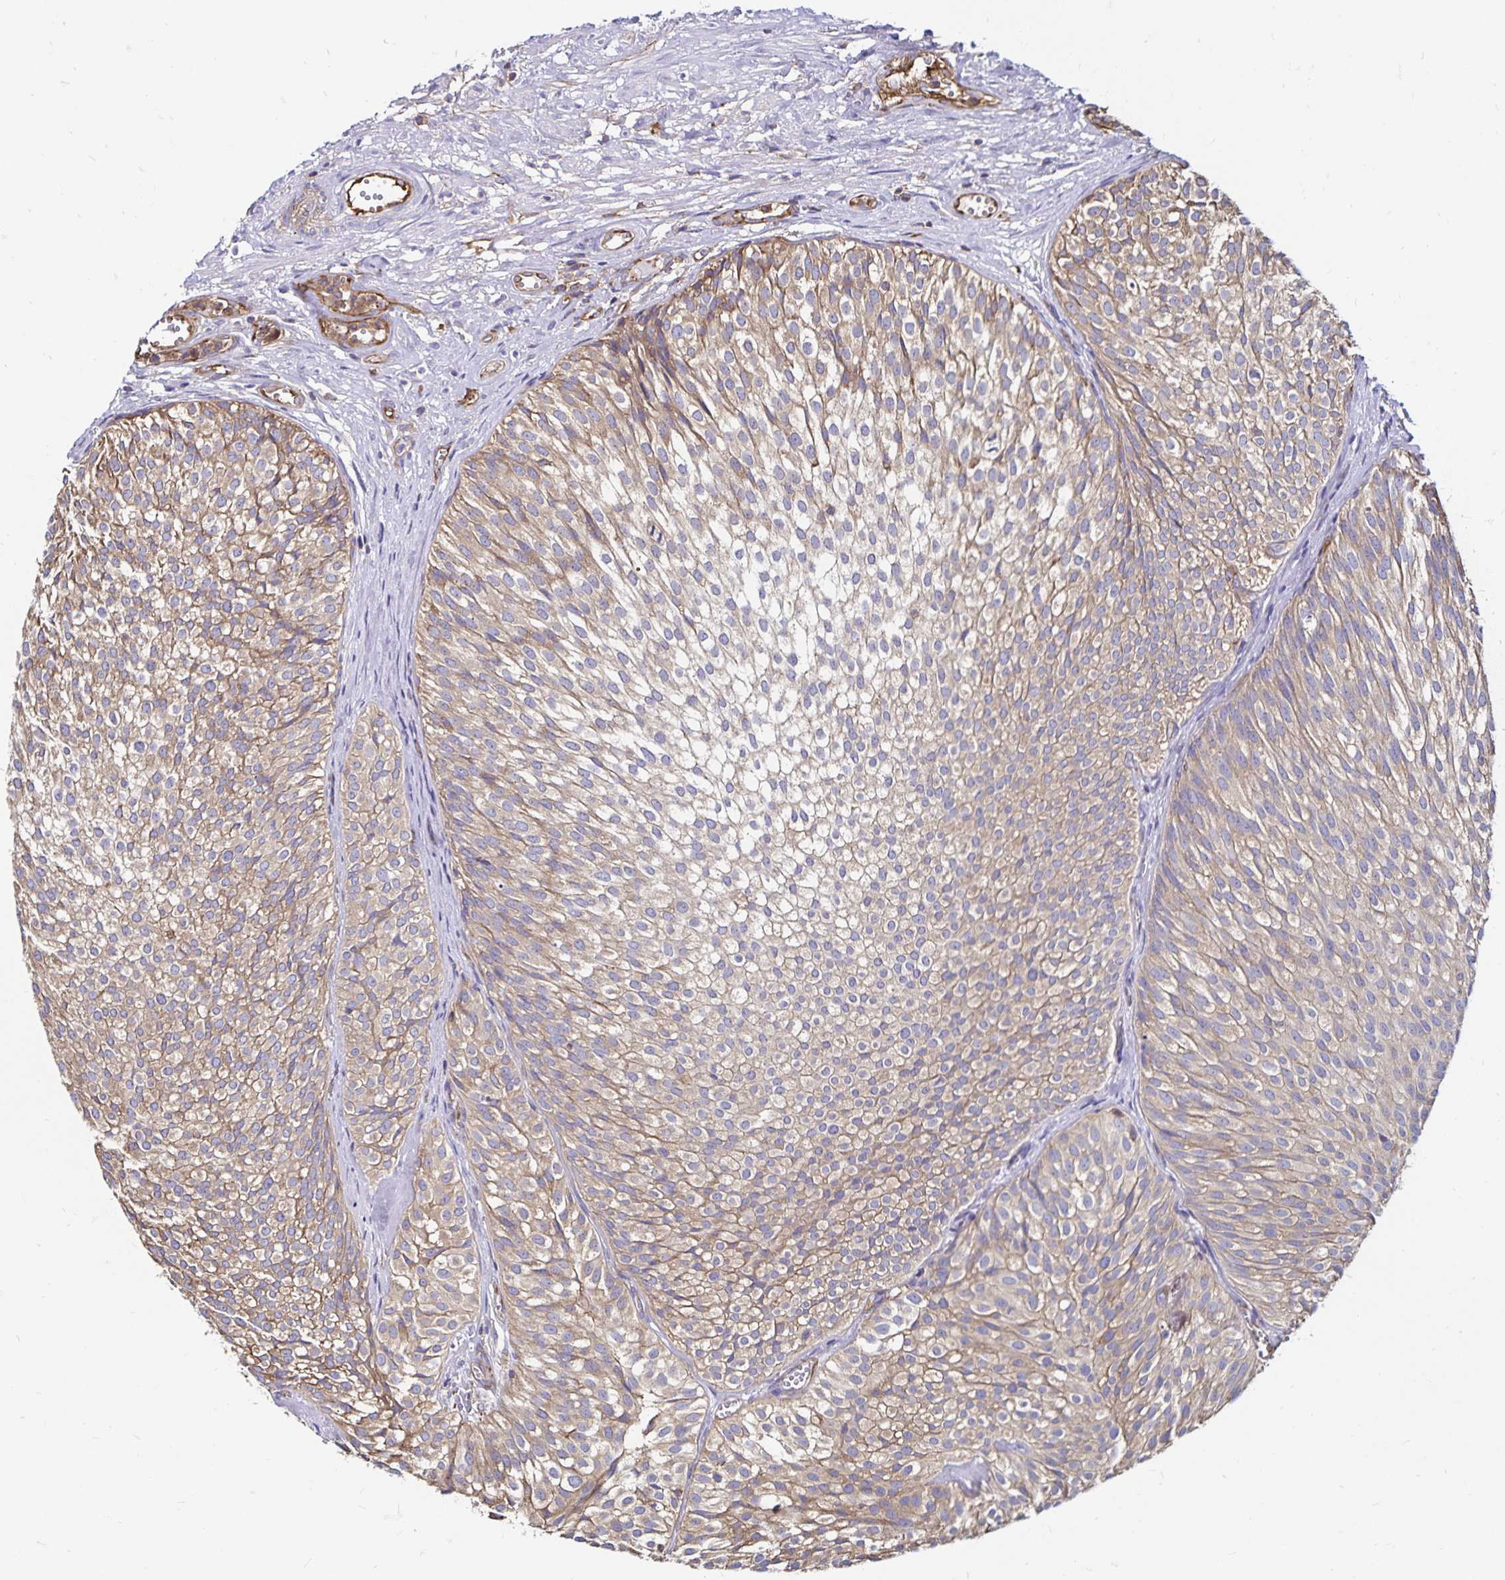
{"staining": {"intensity": "weak", "quantity": ">75%", "location": "cytoplasmic/membranous"}, "tissue": "urothelial cancer", "cell_type": "Tumor cells", "image_type": "cancer", "snomed": [{"axis": "morphology", "description": "Urothelial carcinoma, Low grade"}, {"axis": "topography", "description": "Urinary bladder"}], "caption": "This is a micrograph of IHC staining of urothelial cancer, which shows weak staining in the cytoplasmic/membranous of tumor cells.", "gene": "RPRML", "patient": {"sex": "male", "age": 91}}